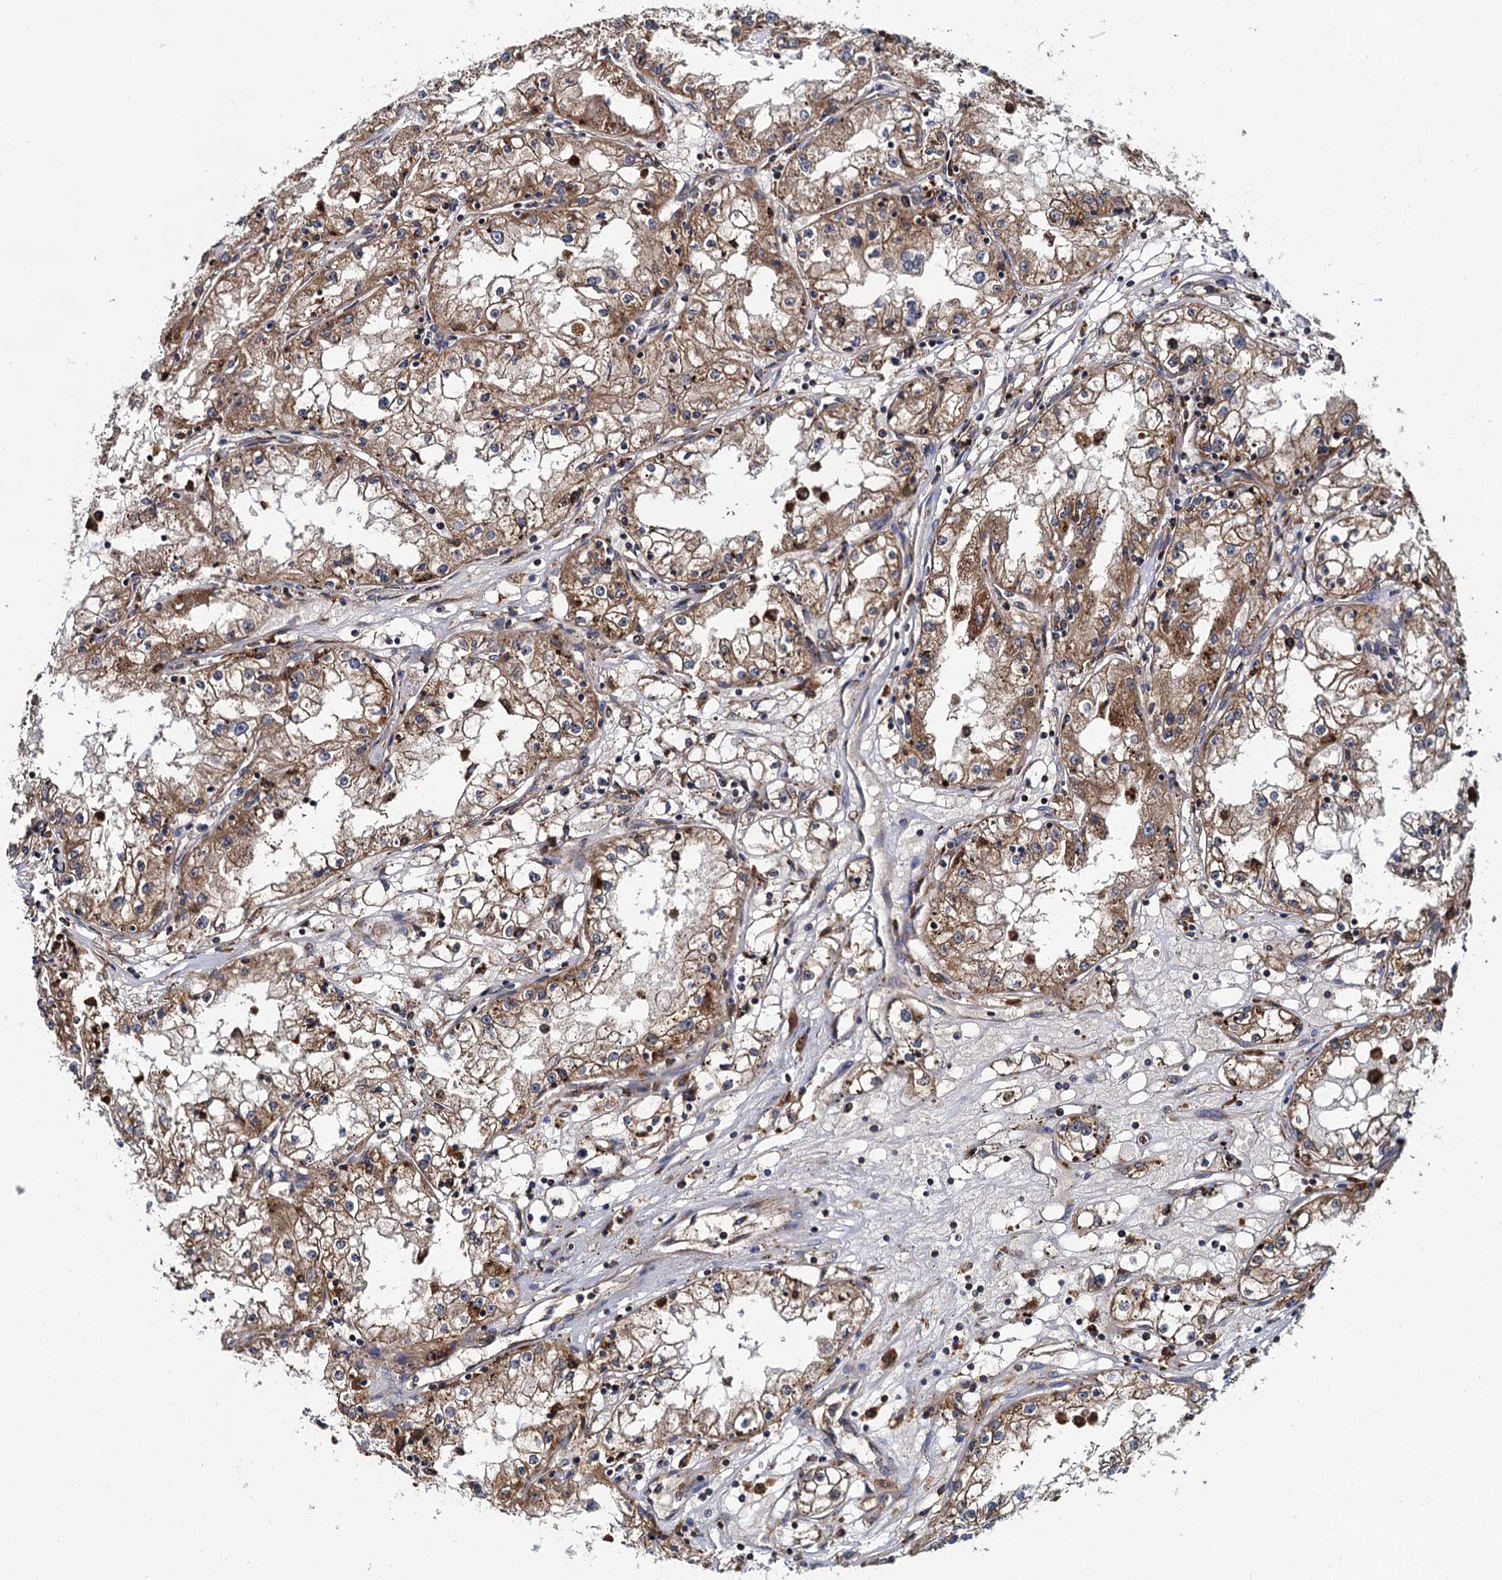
{"staining": {"intensity": "moderate", "quantity": ">75%", "location": "cytoplasmic/membranous"}, "tissue": "renal cancer", "cell_type": "Tumor cells", "image_type": "cancer", "snomed": [{"axis": "morphology", "description": "Adenocarcinoma, NOS"}, {"axis": "topography", "description": "Kidney"}], "caption": "A micrograph showing moderate cytoplasmic/membranous staining in approximately >75% of tumor cells in renal cancer, as visualized by brown immunohistochemical staining.", "gene": "UFM1", "patient": {"sex": "male", "age": 56}}